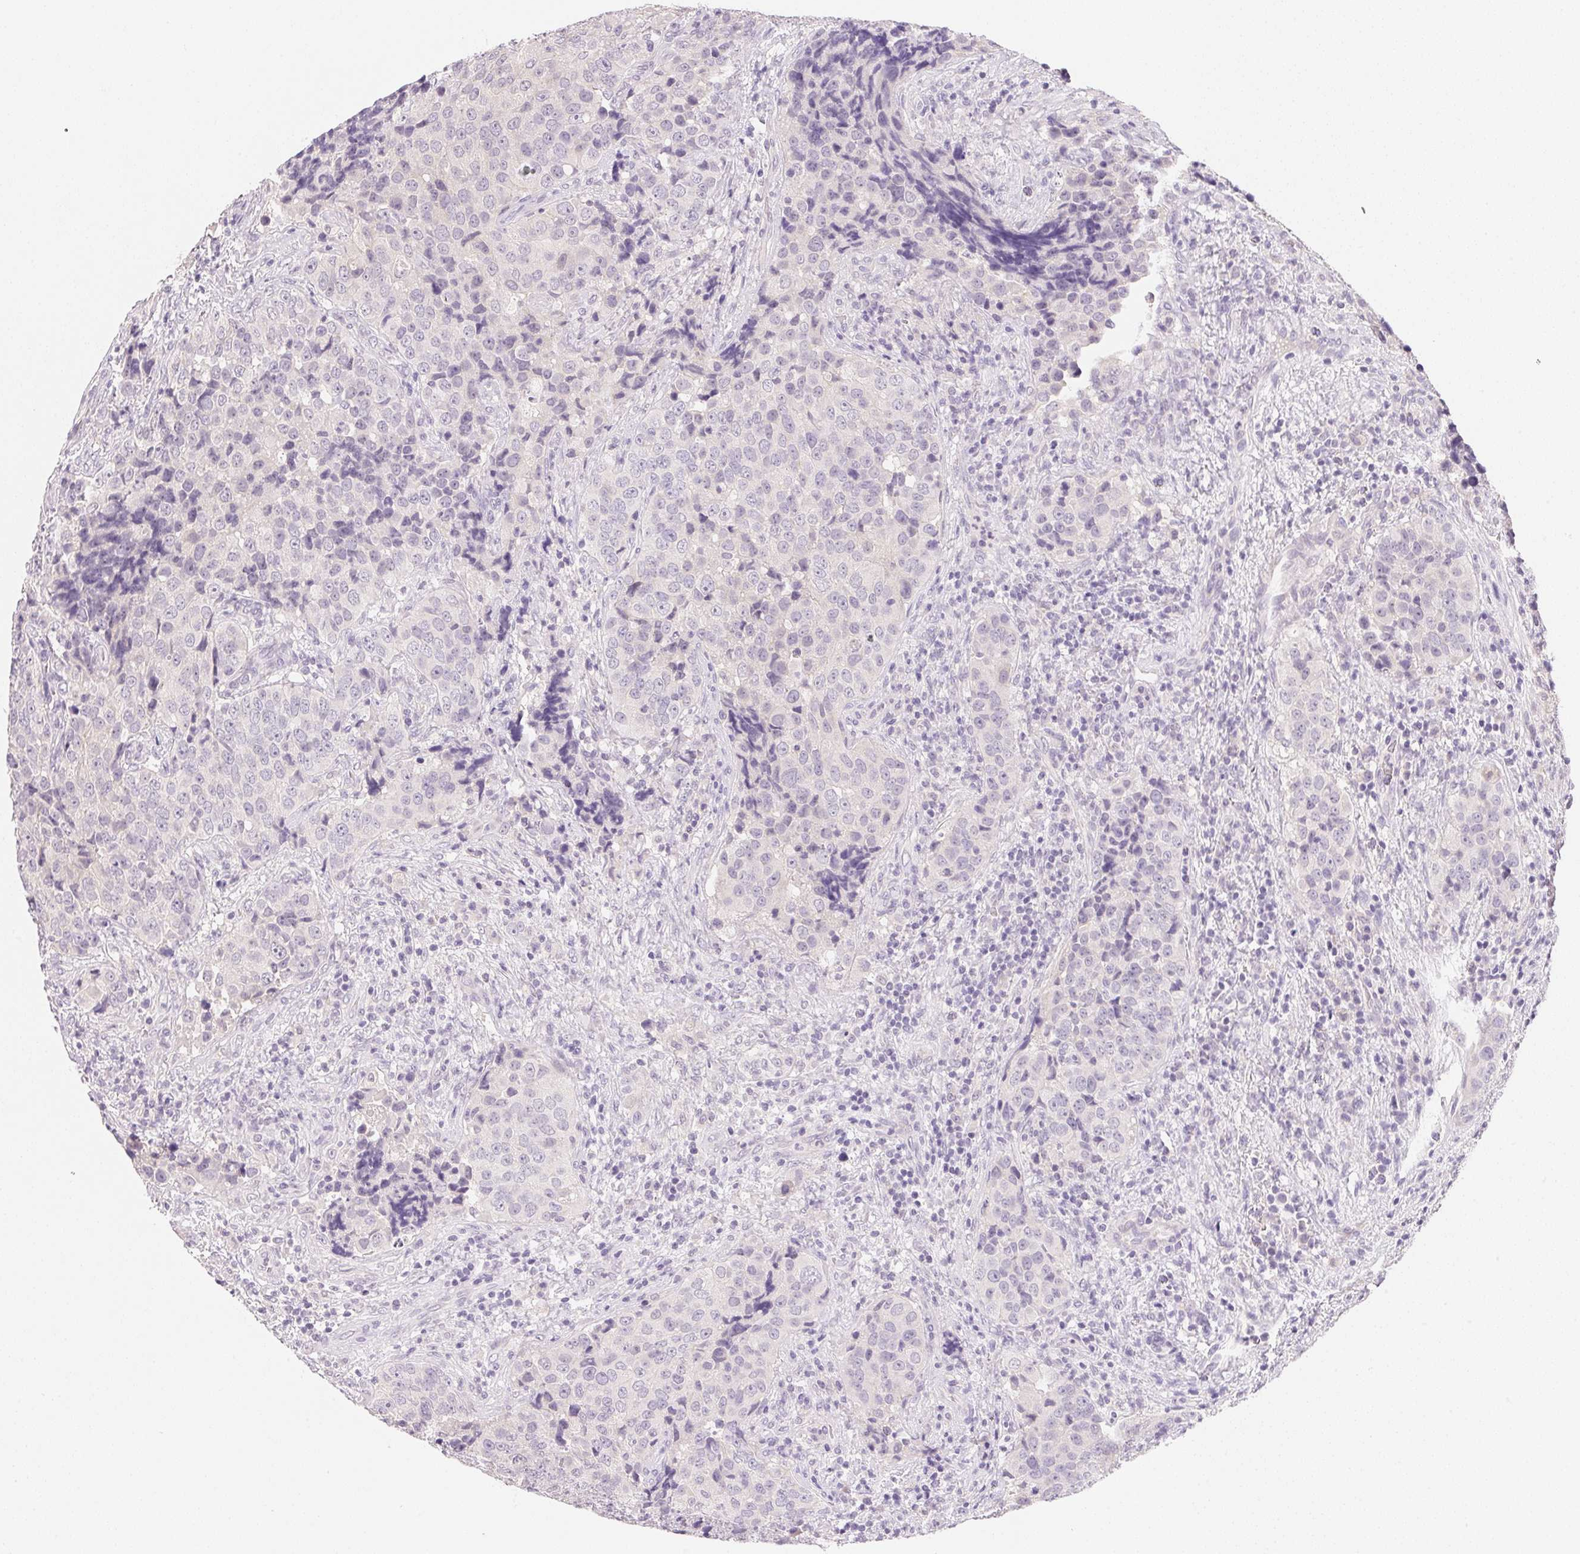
{"staining": {"intensity": "negative", "quantity": "none", "location": "none"}, "tissue": "urothelial cancer", "cell_type": "Tumor cells", "image_type": "cancer", "snomed": [{"axis": "morphology", "description": "Urothelial carcinoma, NOS"}, {"axis": "topography", "description": "Urinary bladder"}], "caption": "This histopathology image is of urothelial cancer stained with IHC to label a protein in brown with the nuclei are counter-stained blue. There is no positivity in tumor cells.", "gene": "MCOLN3", "patient": {"sex": "male", "age": 52}}